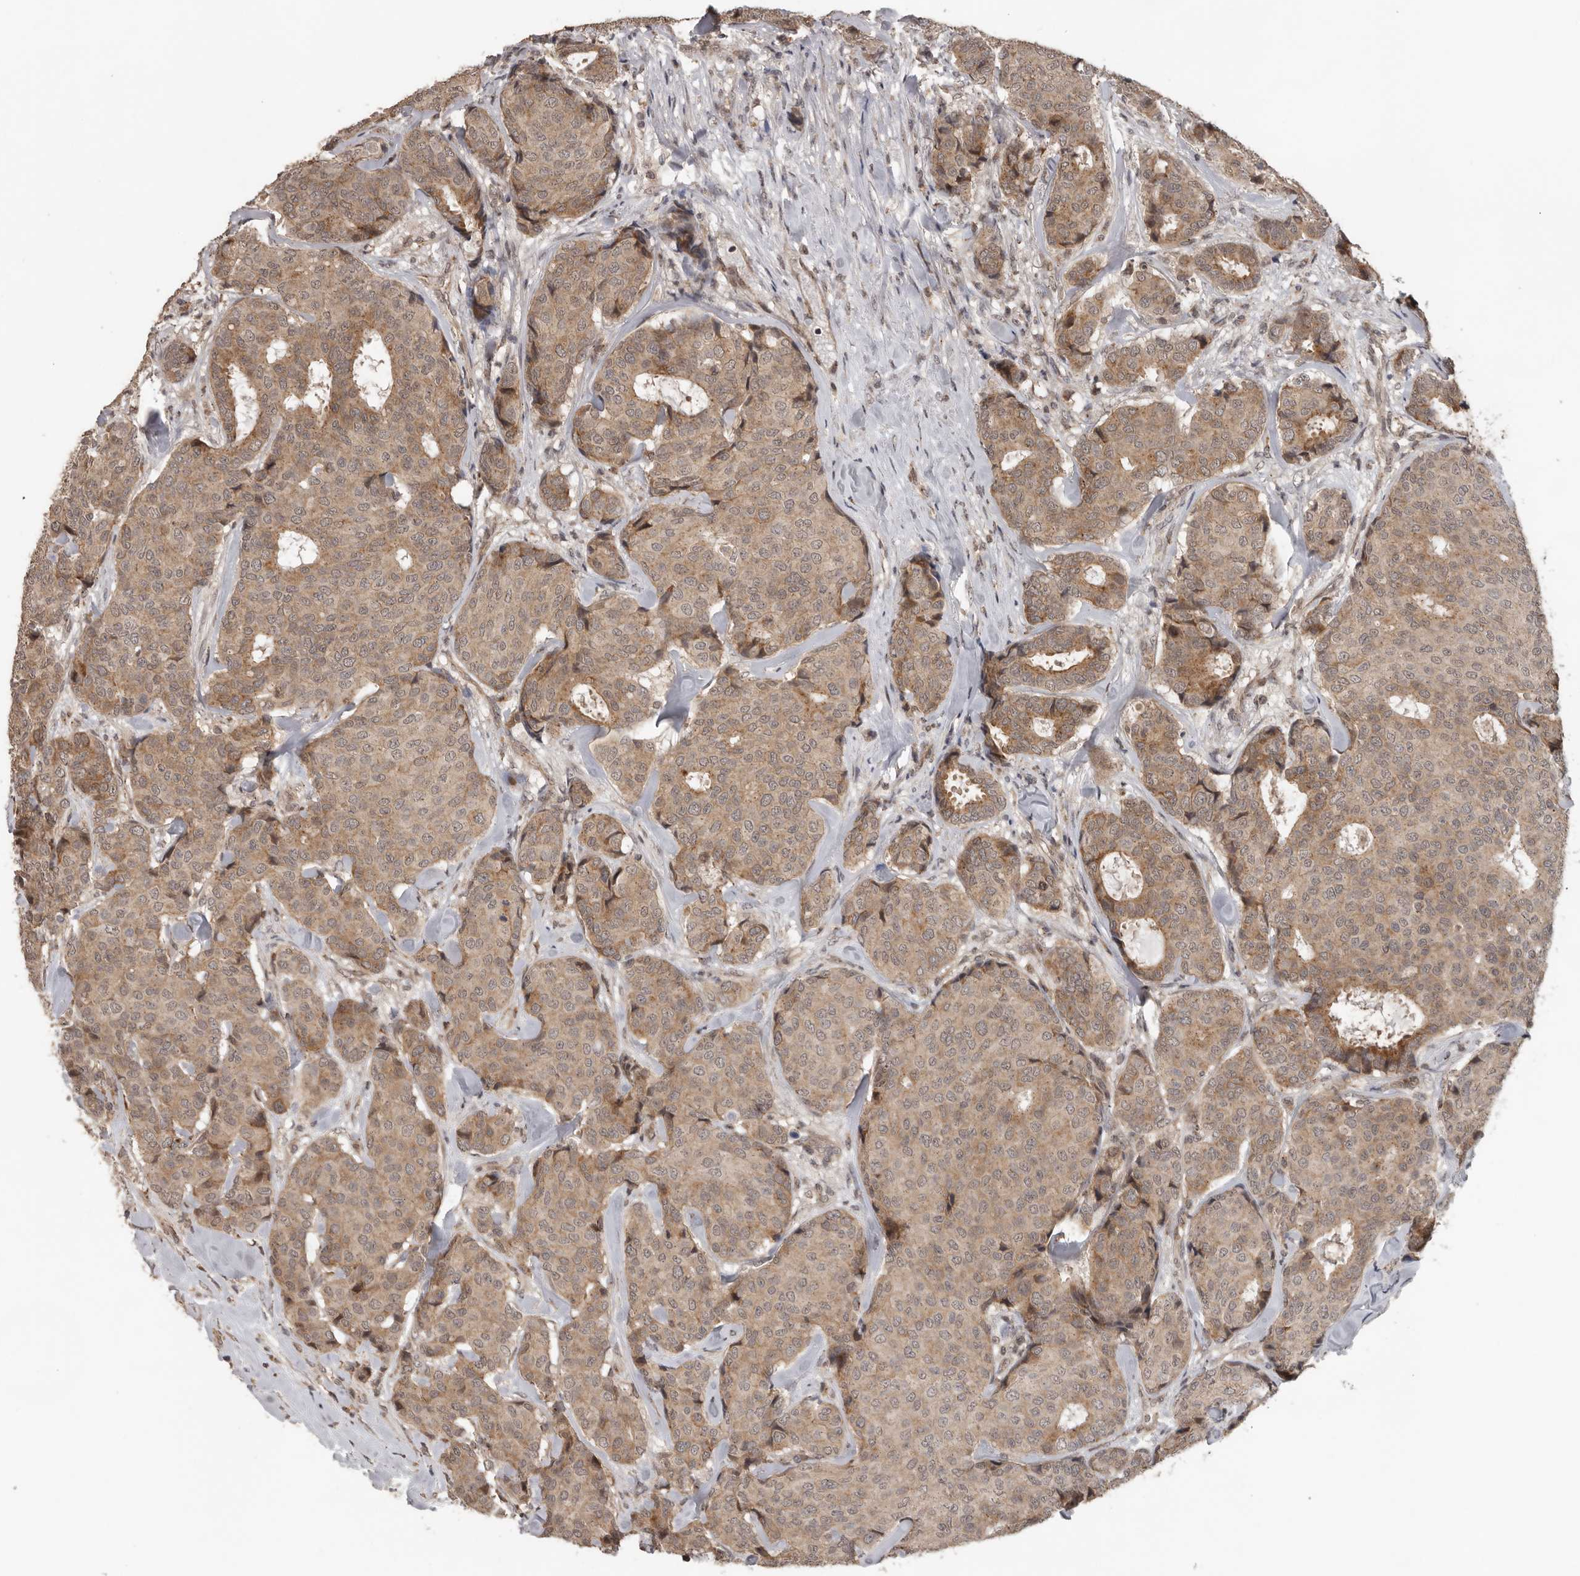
{"staining": {"intensity": "moderate", "quantity": ">75%", "location": "cytoplasmic/membranous"}, "tissue": "breast cancer", "cell_type": "Tumor cells", "image_type": "cancer", "snomed": [{"axis": "morphology", "description": "Duct carcinoma"}, {"axis": "topography", "description": "Breast"}], "caption": "There is medium levels of moderate cytoplasmic/membranous positivity in tumor cells of breast cancer (infiltrating ductal carcinoma), as demonstrated by immunohistochemical staining (brown color).", "gene": "CEP350", "patient": {"sex": "female", "age": 75}}